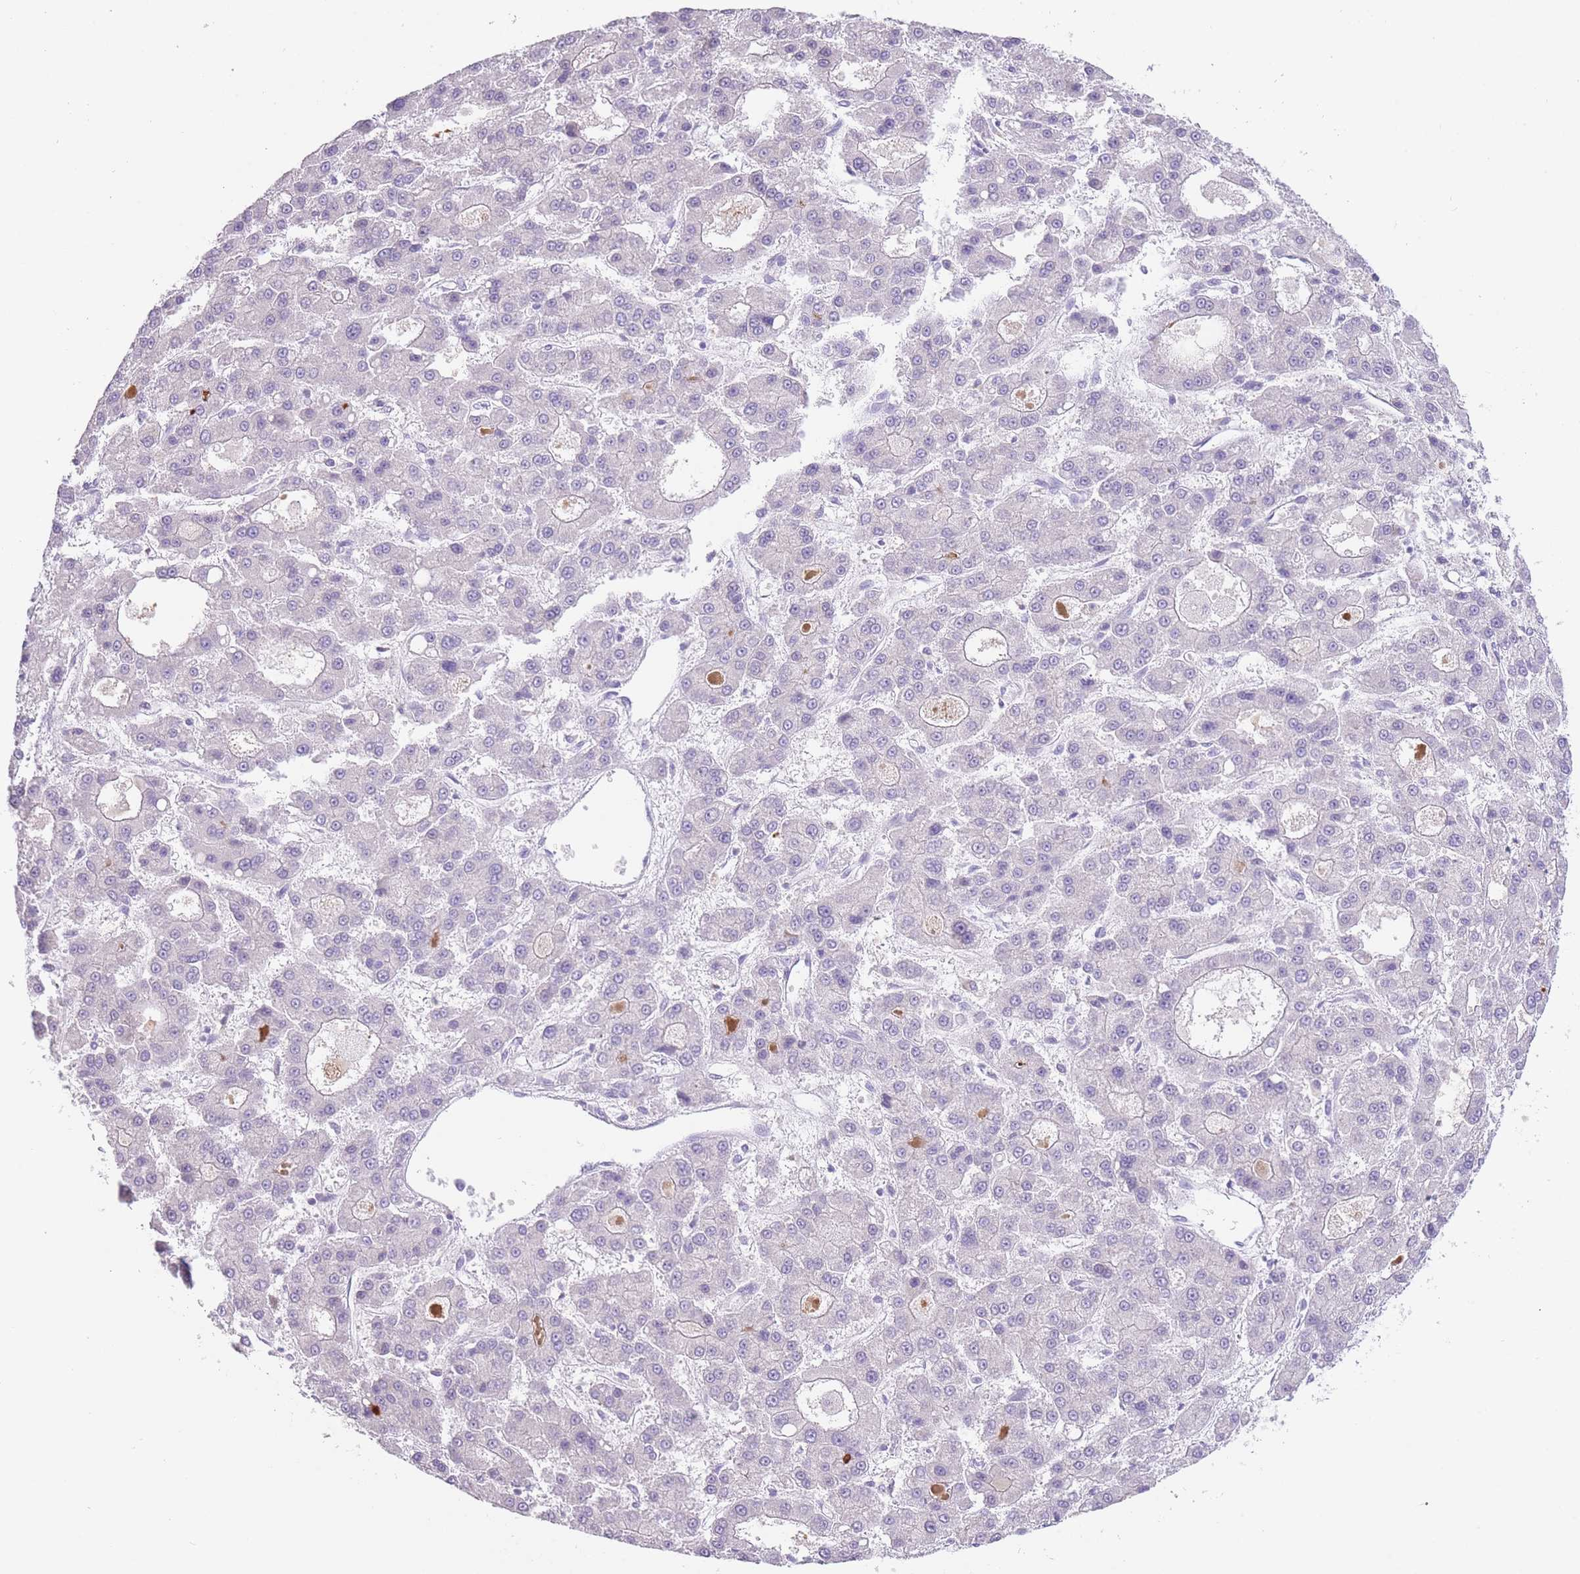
{"staining": {"intensity": "negative", "quantity": "none", "location": "none"}, "tissue": "liver cancer", "cell_type": "Tumor cells", "image_type": "cancer", "snomed": [{"axis": "morphology", "description": "Carcinoma, Hepatocellular, NOS"}, {"axis": "topography", "description": "Liver"}], "caption": "The photomicrograph shows no staining of tumor cells in liver hepatocellular carcinoma.", "gene": "IMPG1", "patient": {"sex": "male", "age": 70}}